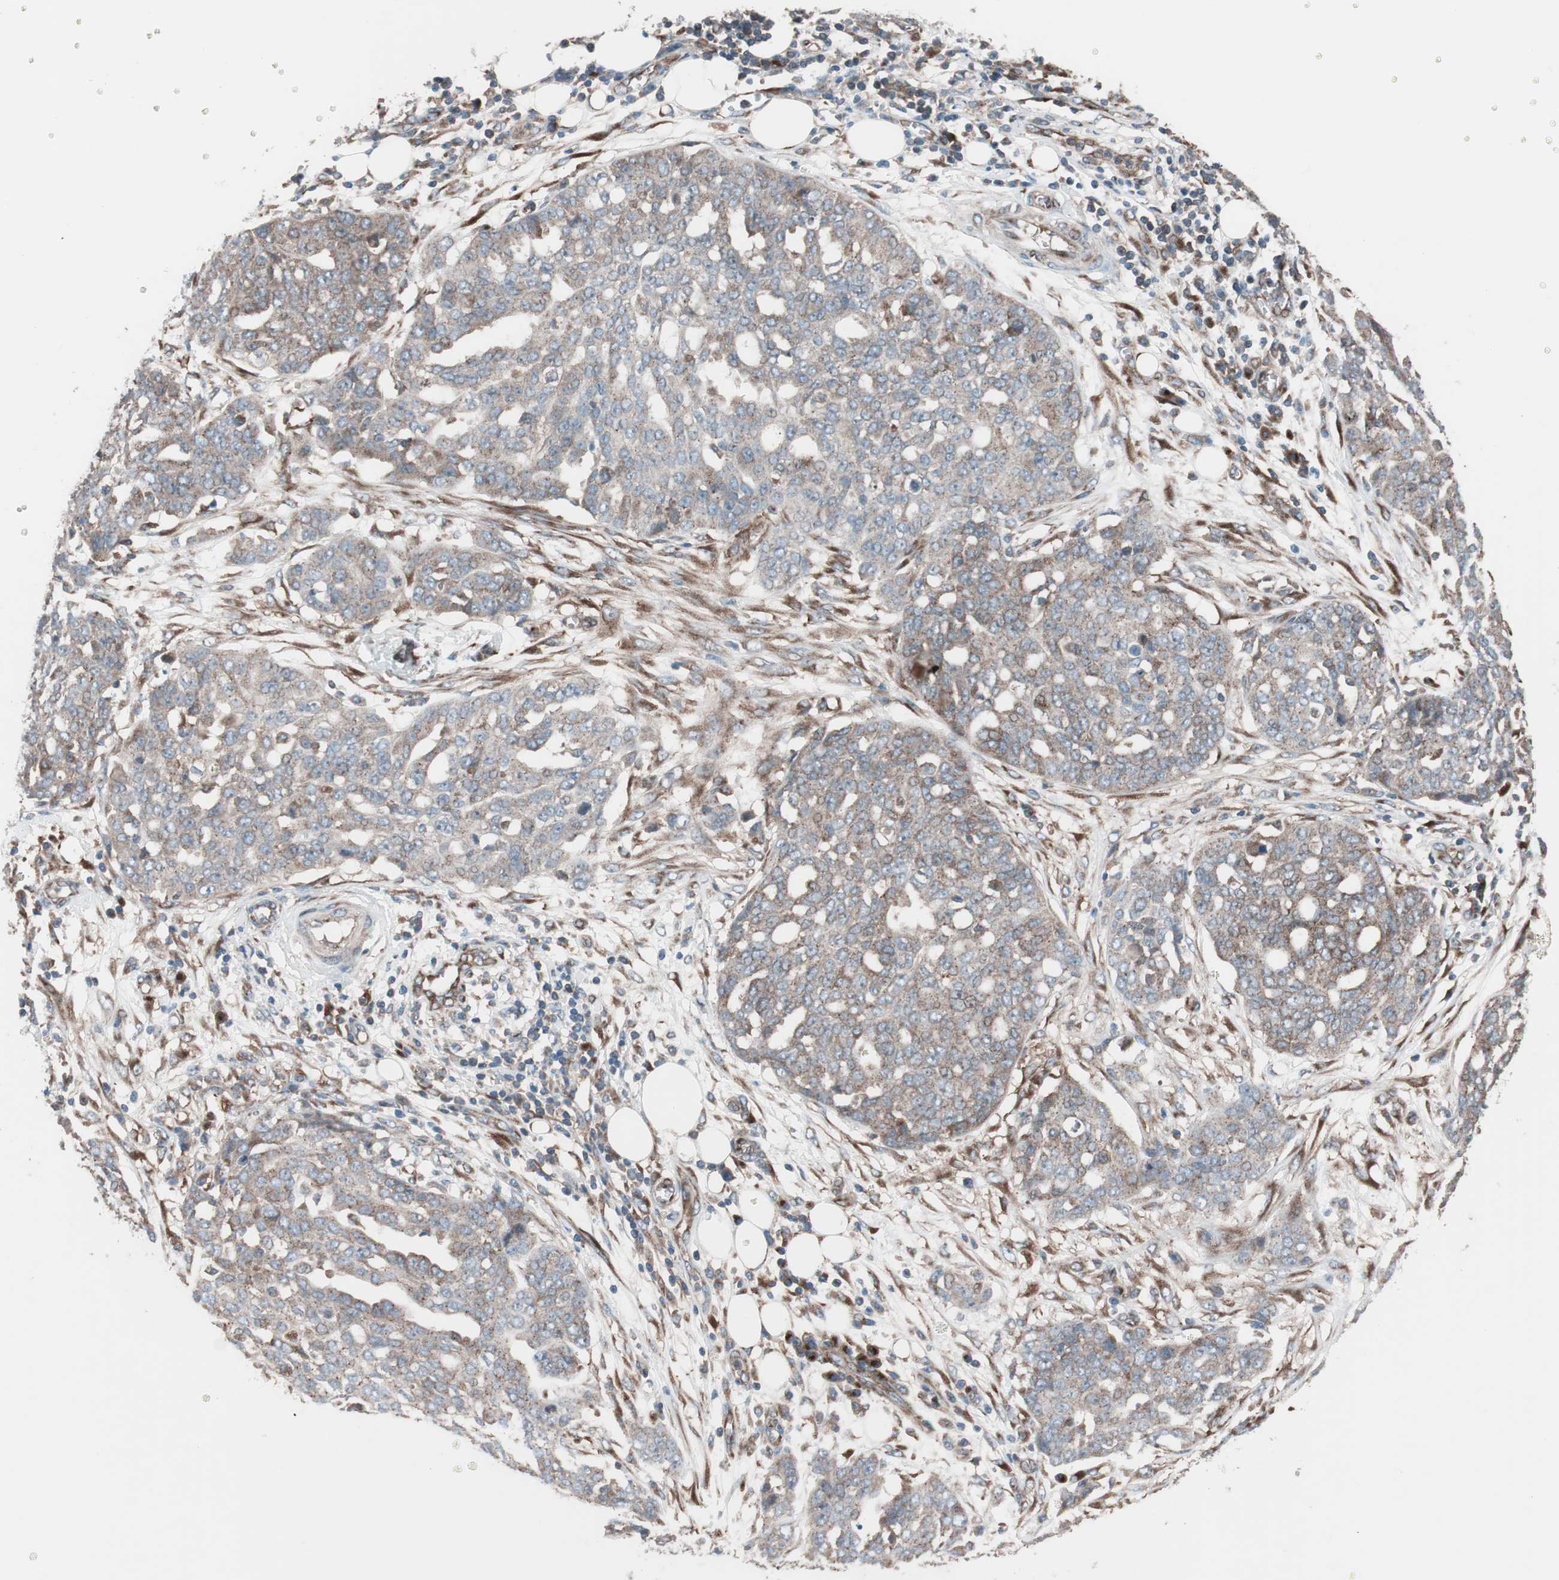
{"staining": {"intensity": "moderate", "quantity": "25%-75%", "location": "cytoplasmic/membranous"}, "tissue": "ovarian cancer", "cell_type": "Tumor cells", "image_type": "cancer", "snomed": [{"axis": "morphology", "description": "Cystadenocarcinoma, serous, NOS"}, {"axis": "topography", "description": "Soft tissue"}, {"axis": "topography", "description": "Ovary"}], "caption": "IHC of human serous cystadenocarcinoma (ovarian) reveals medium levels of moderate cytoplasmic/membranous positivity in approximately 25%-75% of tumor cells. (DAB (3,3'-diaminobenzidine) = brown stain, brightfield microscopy at high magnification).", "gene": "SEC31A", "patient": {"sex": "female", "age": 57}}